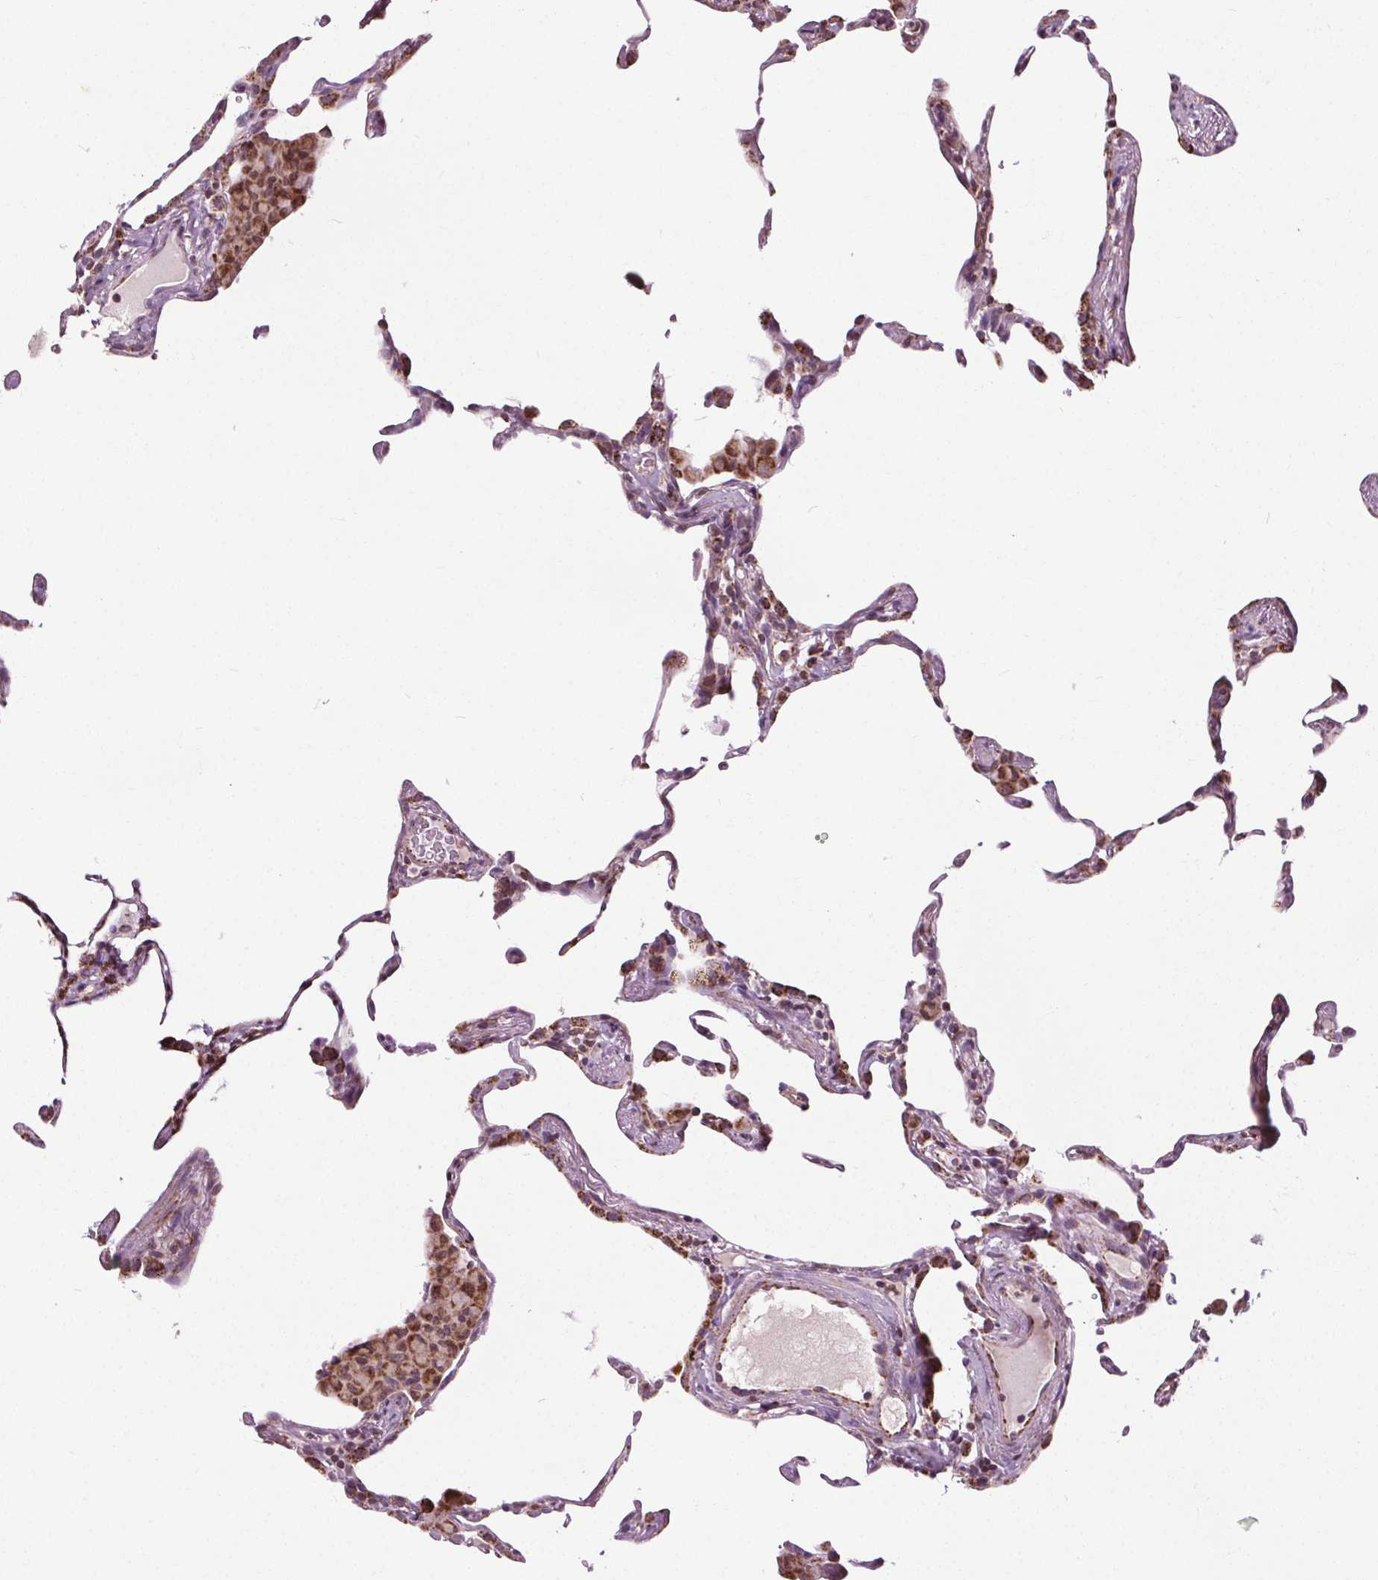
{"staining": {"intensity": "moderate", "quantity": "25%-75%", "location": "cytoplasmic/membranous"}, "tissue": "lung", "cell_type": "Alveolar cells", "image_type": "normal", "snomed": [{"axis": "morphology", "description": "Normal tissue, NOS"}, {"axis": "topography", "description": "Lung"}], "caption": "Lung stained with a brown dye shows moderate cytoplasmic/membranous positive staining in about 25%-75% of alveolar cells.", "gene": "LFNG", "patient": {"sex": "female", "age": 57}}